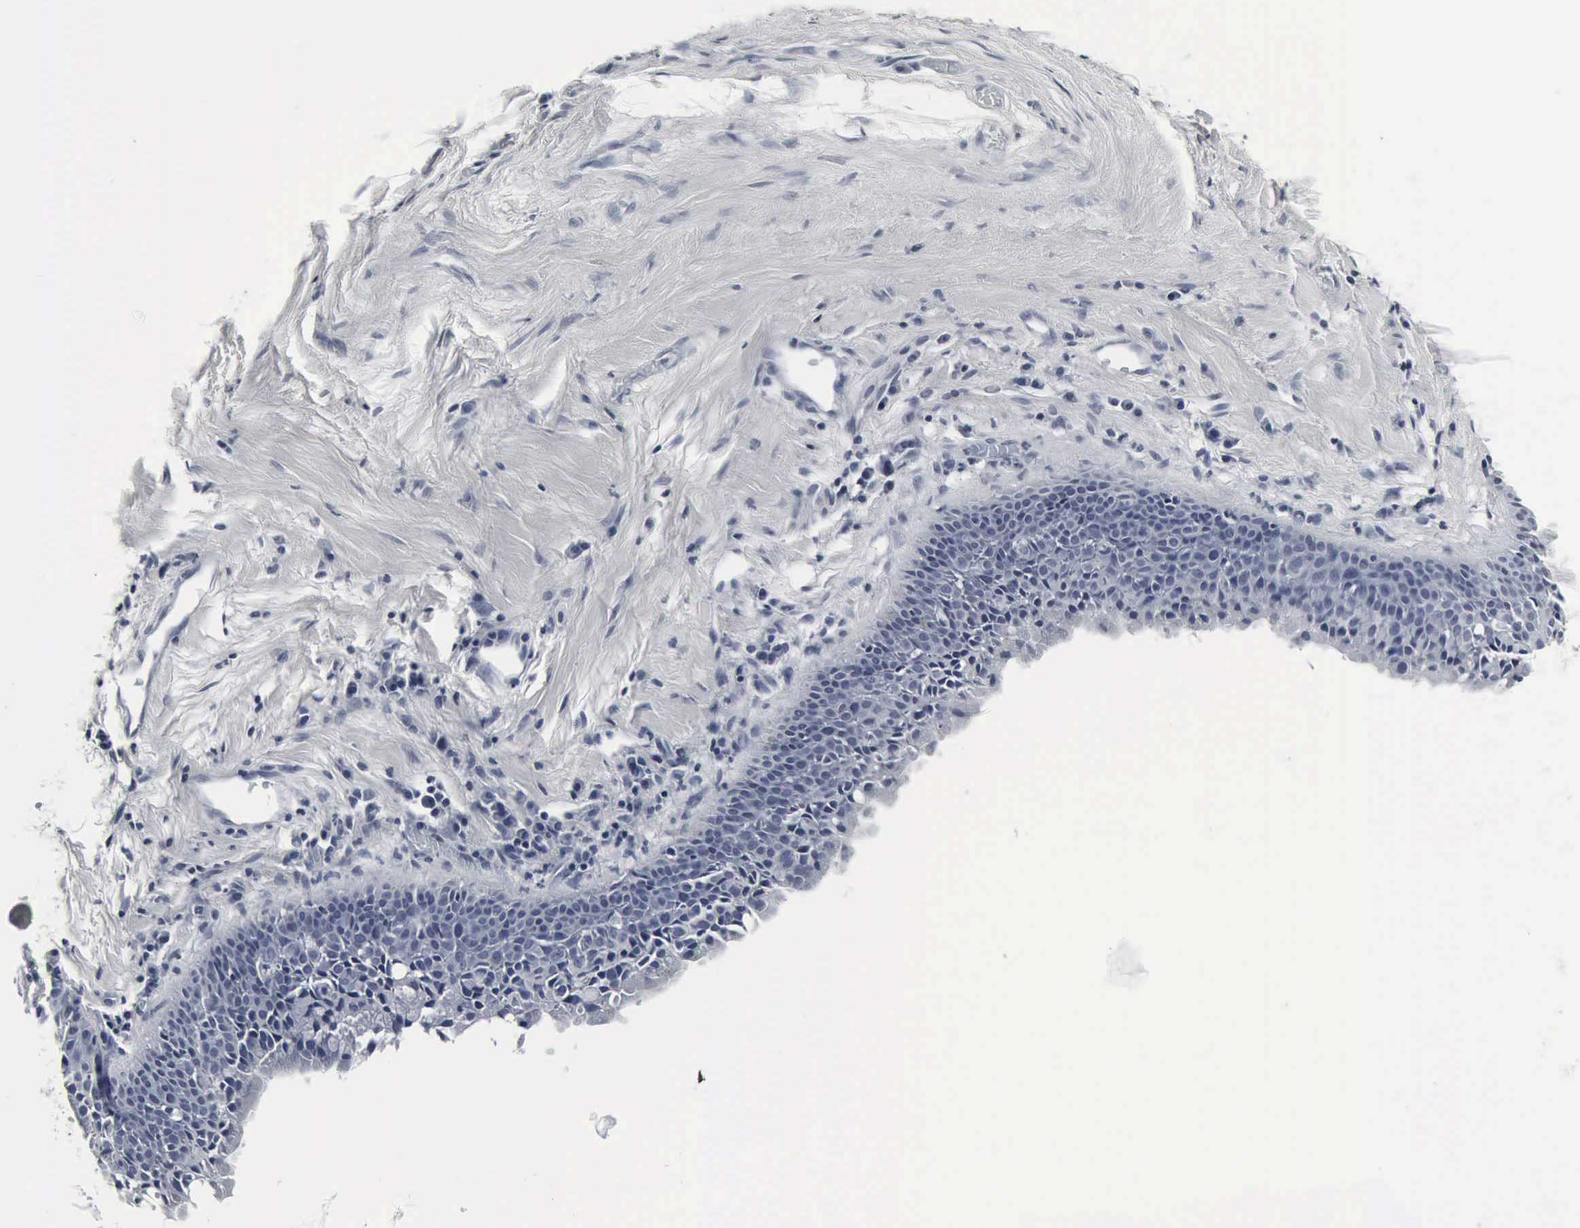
{"staining": {"intensity": "negative", "quantity": "none", "location": "none"}, "tissue": "nasopharynx", "cell_type": "Respiratory epithelial cells", "image_type": "normal", "snomed": [{"axis": "morphology", "description": "Normal tissue, NOS"}, {"axis": "morphology", "description": "Inflammation, NOS"}, {"axis": "morphology", "description": "Malignant melanoma, Metastatic site"}, {"axis": "topography", "description": "Nasopharynx"}], "caption": "Protein analysis of unremarkable nasopharynx demonstrates no significant staining in respiratory epithelial cells.", "gene": "SNAP25", "patient": {"sex": "female", "age": 55}}